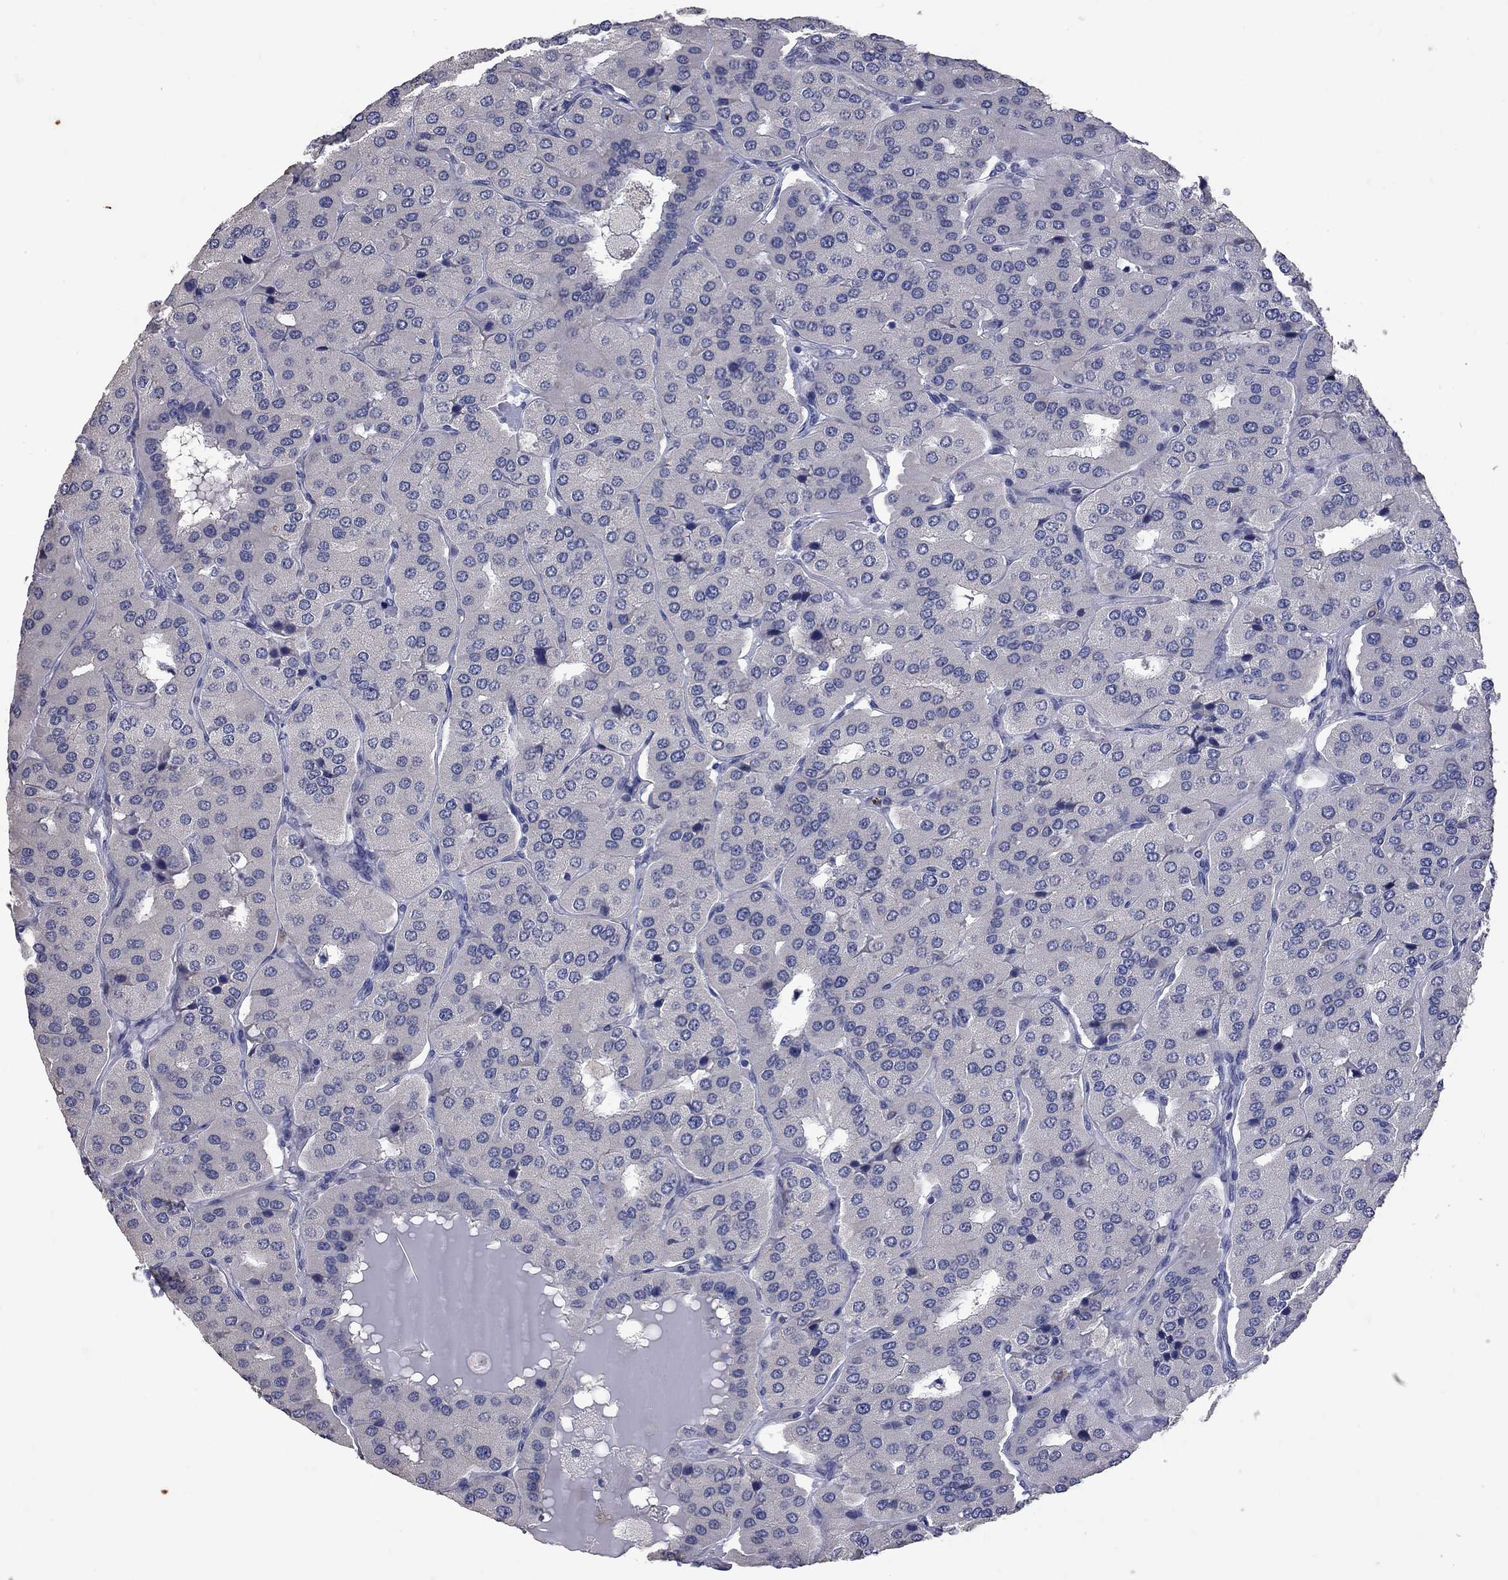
{"staining": {"intensity": "negative", "quantity": "none", "location": "none"}, "tissue": "parathyroid gland", "cell_type": "Glandular cells", "image_type": "normal", "snomed": [{"axis": "morphology", "description": "Normal tissue, NOS"}, {"axis": "morphology", "description": "Adenoma, NOS"}, {"axis": "topography", "description": "Parathyroid gland"}], "caption": "IHC image of benign parathyroid gland stained for a protein (brown), which displays no expression in glandular cells.", "gene": "NOS2", "patient": {"sex": "female", "age": 86}}